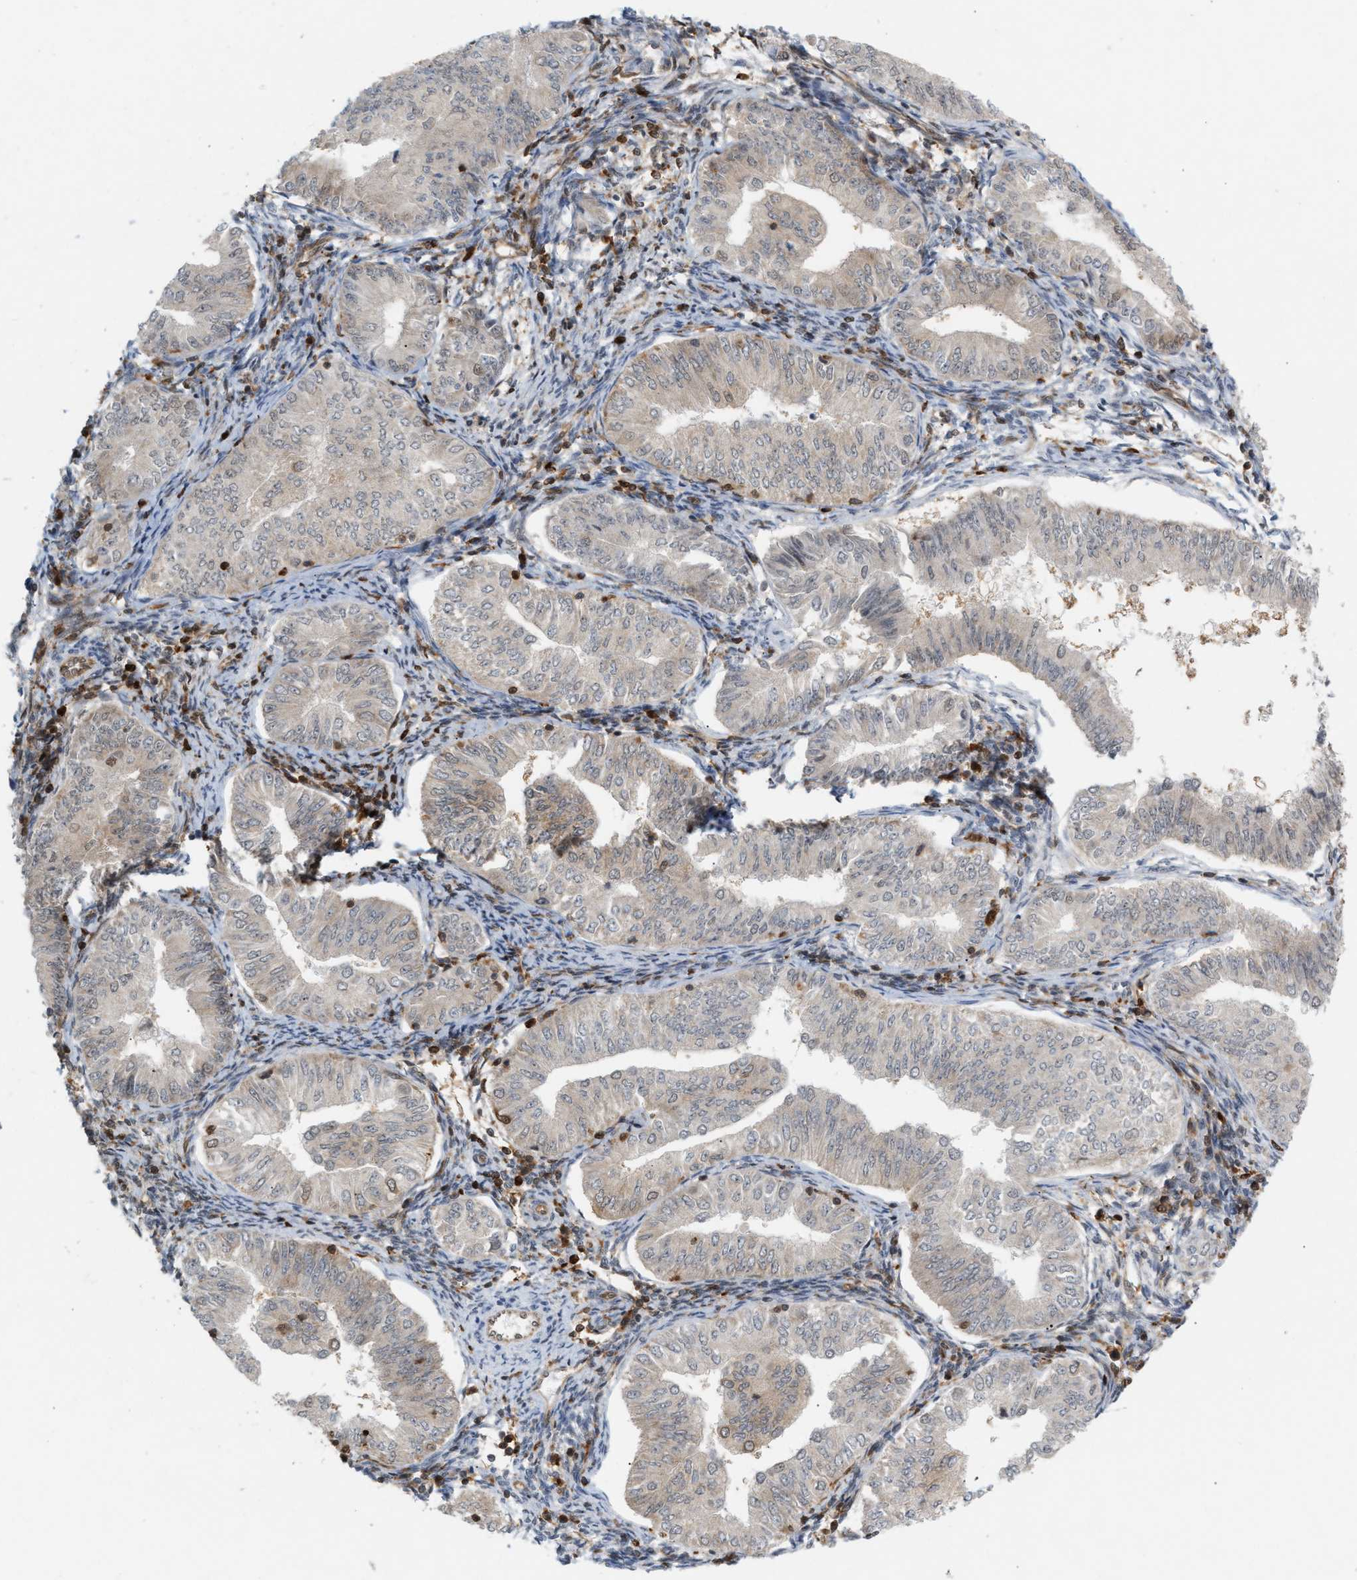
{"staining": {"intensity": "weak", "quantity": "<25%", "location": "nuclear"}, "tissue": "endometrial cancer", "cell_type": "Tumor cells", "image_type": "cancer", "snomed": [{"axis": "morphology", "description": "Normal tissue, NOS"}, {"axis": "morphology", "description": "Adenocarcinoma, NOS"}, {"axis": "topography", "description": "Endometrium"}], "caption": "DAB (3,3'-diaminobenzidine) immunohistochemical staining of human endometrial cancer (adenocarcinoma) displays no significant positivity in tumor cells. (DAB IHC with hematoxylin counter stain).", "gene": "RNASEK-C17orf49", "patient": {"sex": "female", "age": 53}}